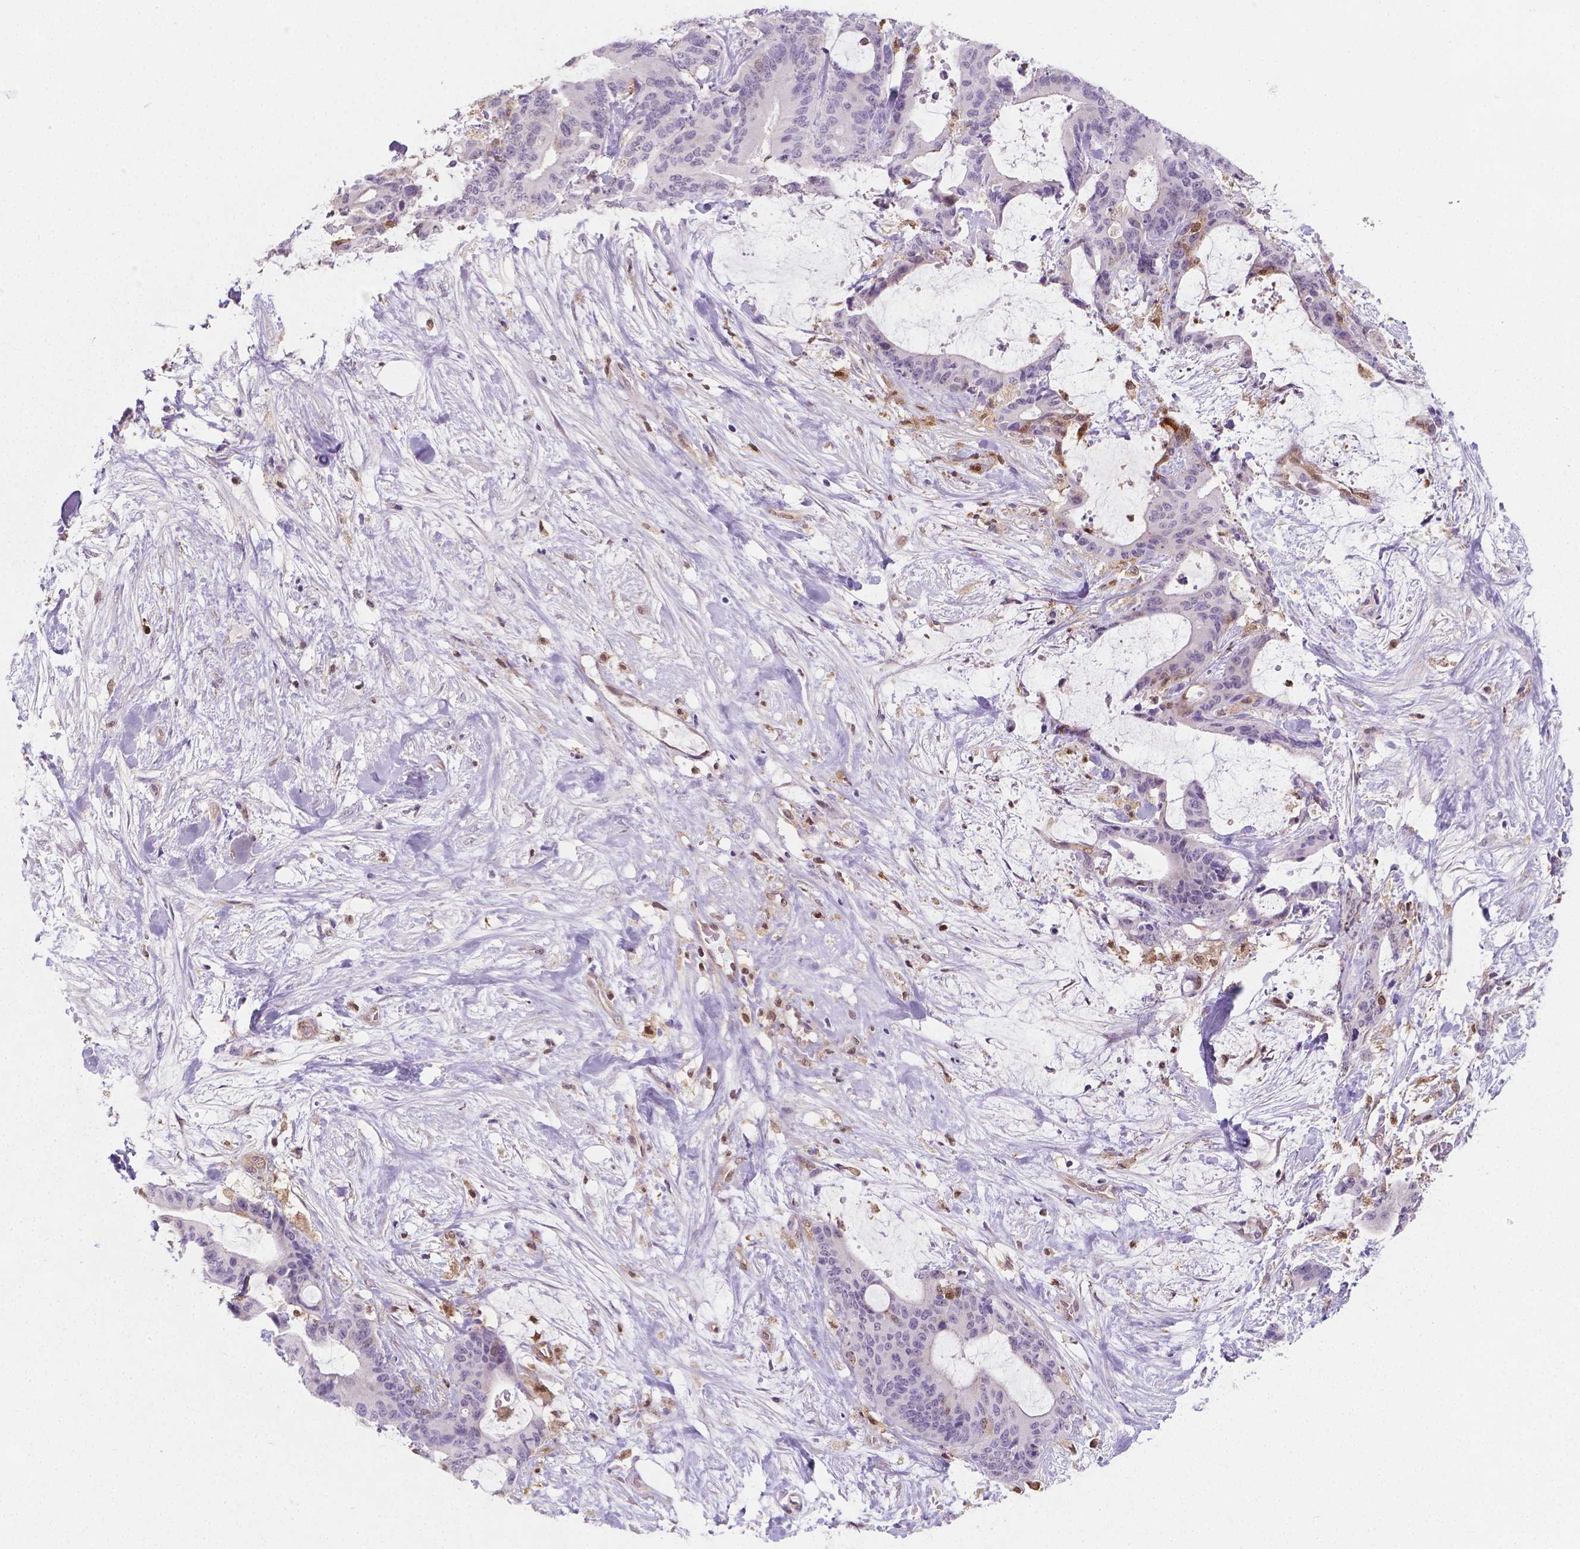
{"staining": {"intensity": "negative", "quantity": "none", "location": "none"}, "tissue": "liver cancer", "cell_type": "Tumor cells", "image_type": "cancer", "snomed": [{"axis": "morphology", "description": "Cholangiocarcinoma"}, {"axis": "topography", "description": "Liver"}], "caption": "The micrograph displays no significant staining in tumor cells of liver cancer (cholangiocarcinoma).", "gene": "TNFAIP2", "patient": {"sex": "female", "age": 73}}